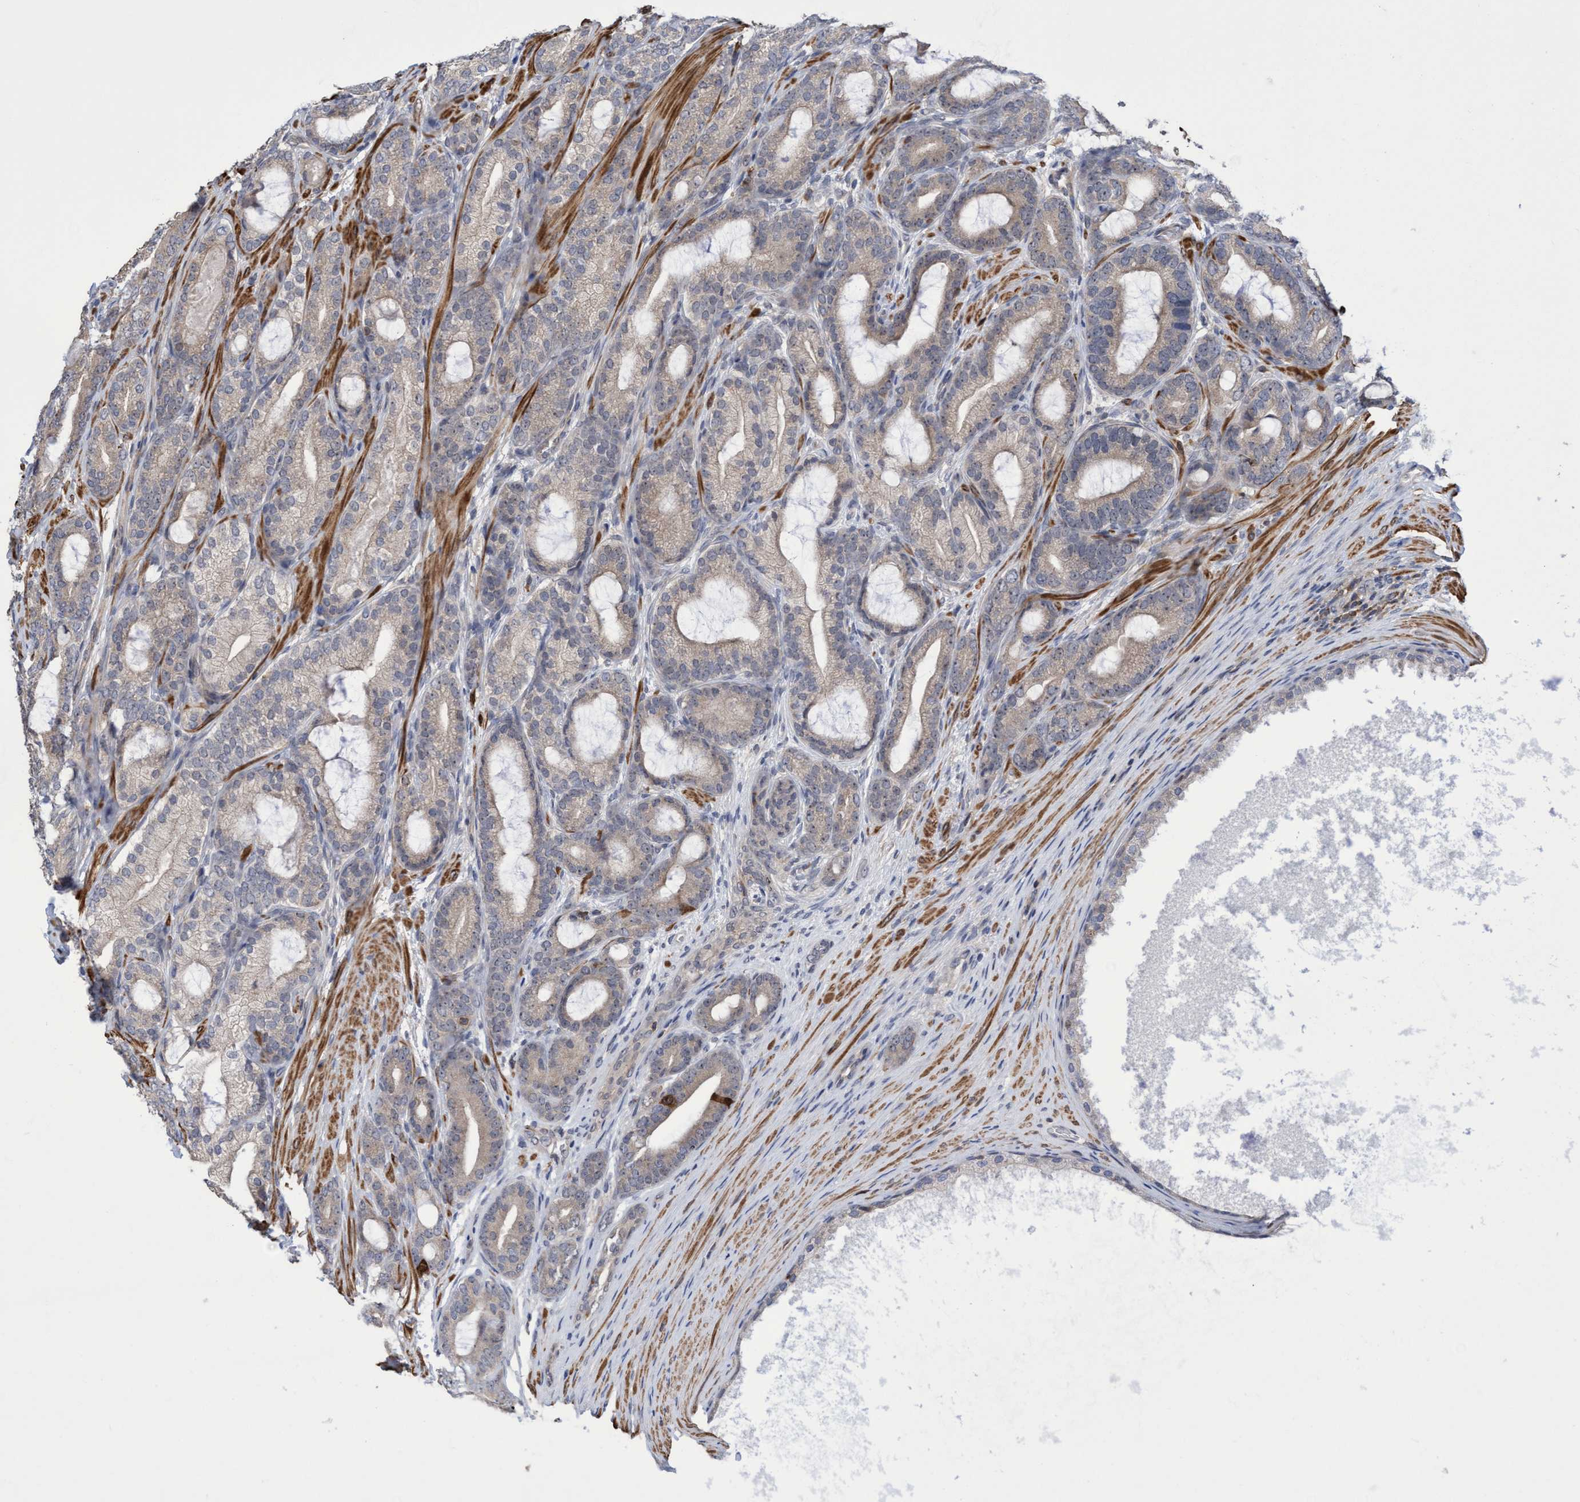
{"staining": {"intensity": "weak", "quantity": ">75%", "location": "cytoplasmic/membranous,nuclear"}, "tissue": "prostate cancer", "cell_type": "Tumor cells", "image_type": "cancer", "snomed": [{"axis": "morphology", "description": "Adenocarcinoma, High grade"}, {"axis": "topography", "description": "Prostate"}], "caption": "DAB immunohistochemical staining of human prostate cancer exhibits weak cytoplasmic/membranous and nuclear protein staining in approximately >75% of tumor cells.", "gene": "SLBP", "patient": {"sex": "male", "age": 60}}